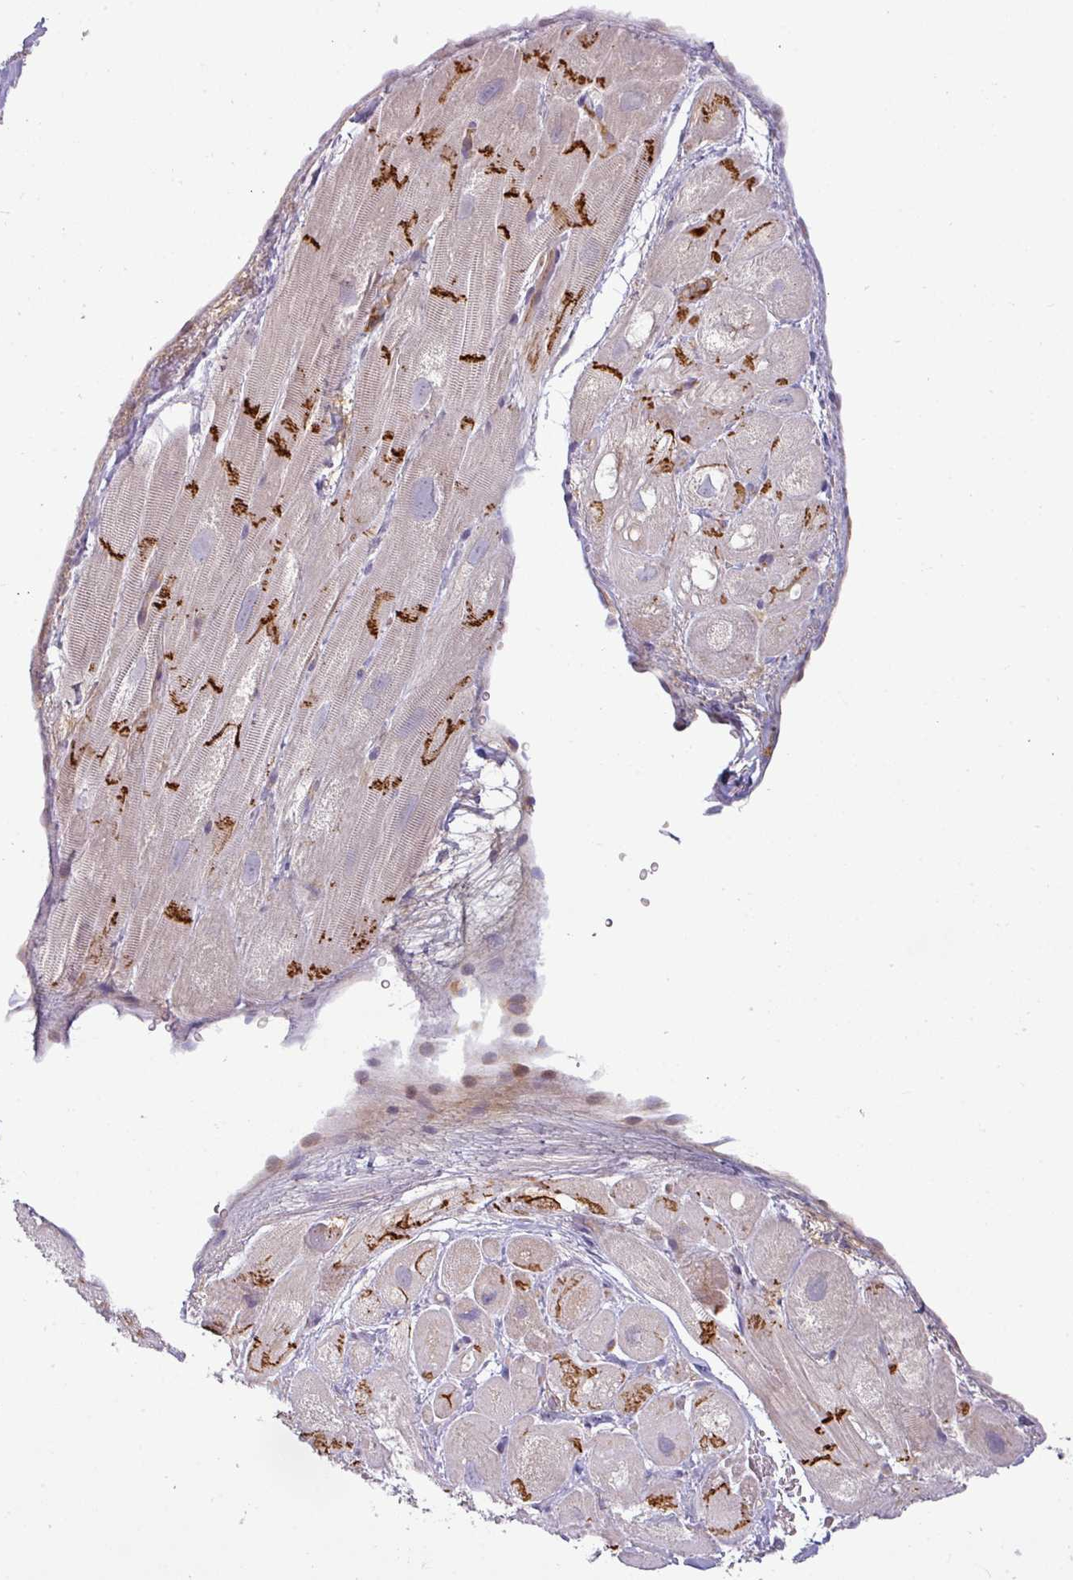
{"staining": {"intensity": "strong", "quantity": ">75%", "location": "cytoplasmic/membranous"}, "tissue": "heart muscle", "cell_type": "Cardiomyocytes", "image_type": "normal", "snomed": [{"axis": "morphology", "description": "Normal tissue, NOS"}, {"axis": "topography", "description": "Heart"}], "caption": "This is a micrograph of IHC staining of benign heart muscle, which shows strong expression in the cytoplasmic/membranous of cardiomyocytes.", "gene": "APOM", "patient": {"sex": "male", "age": 49}}